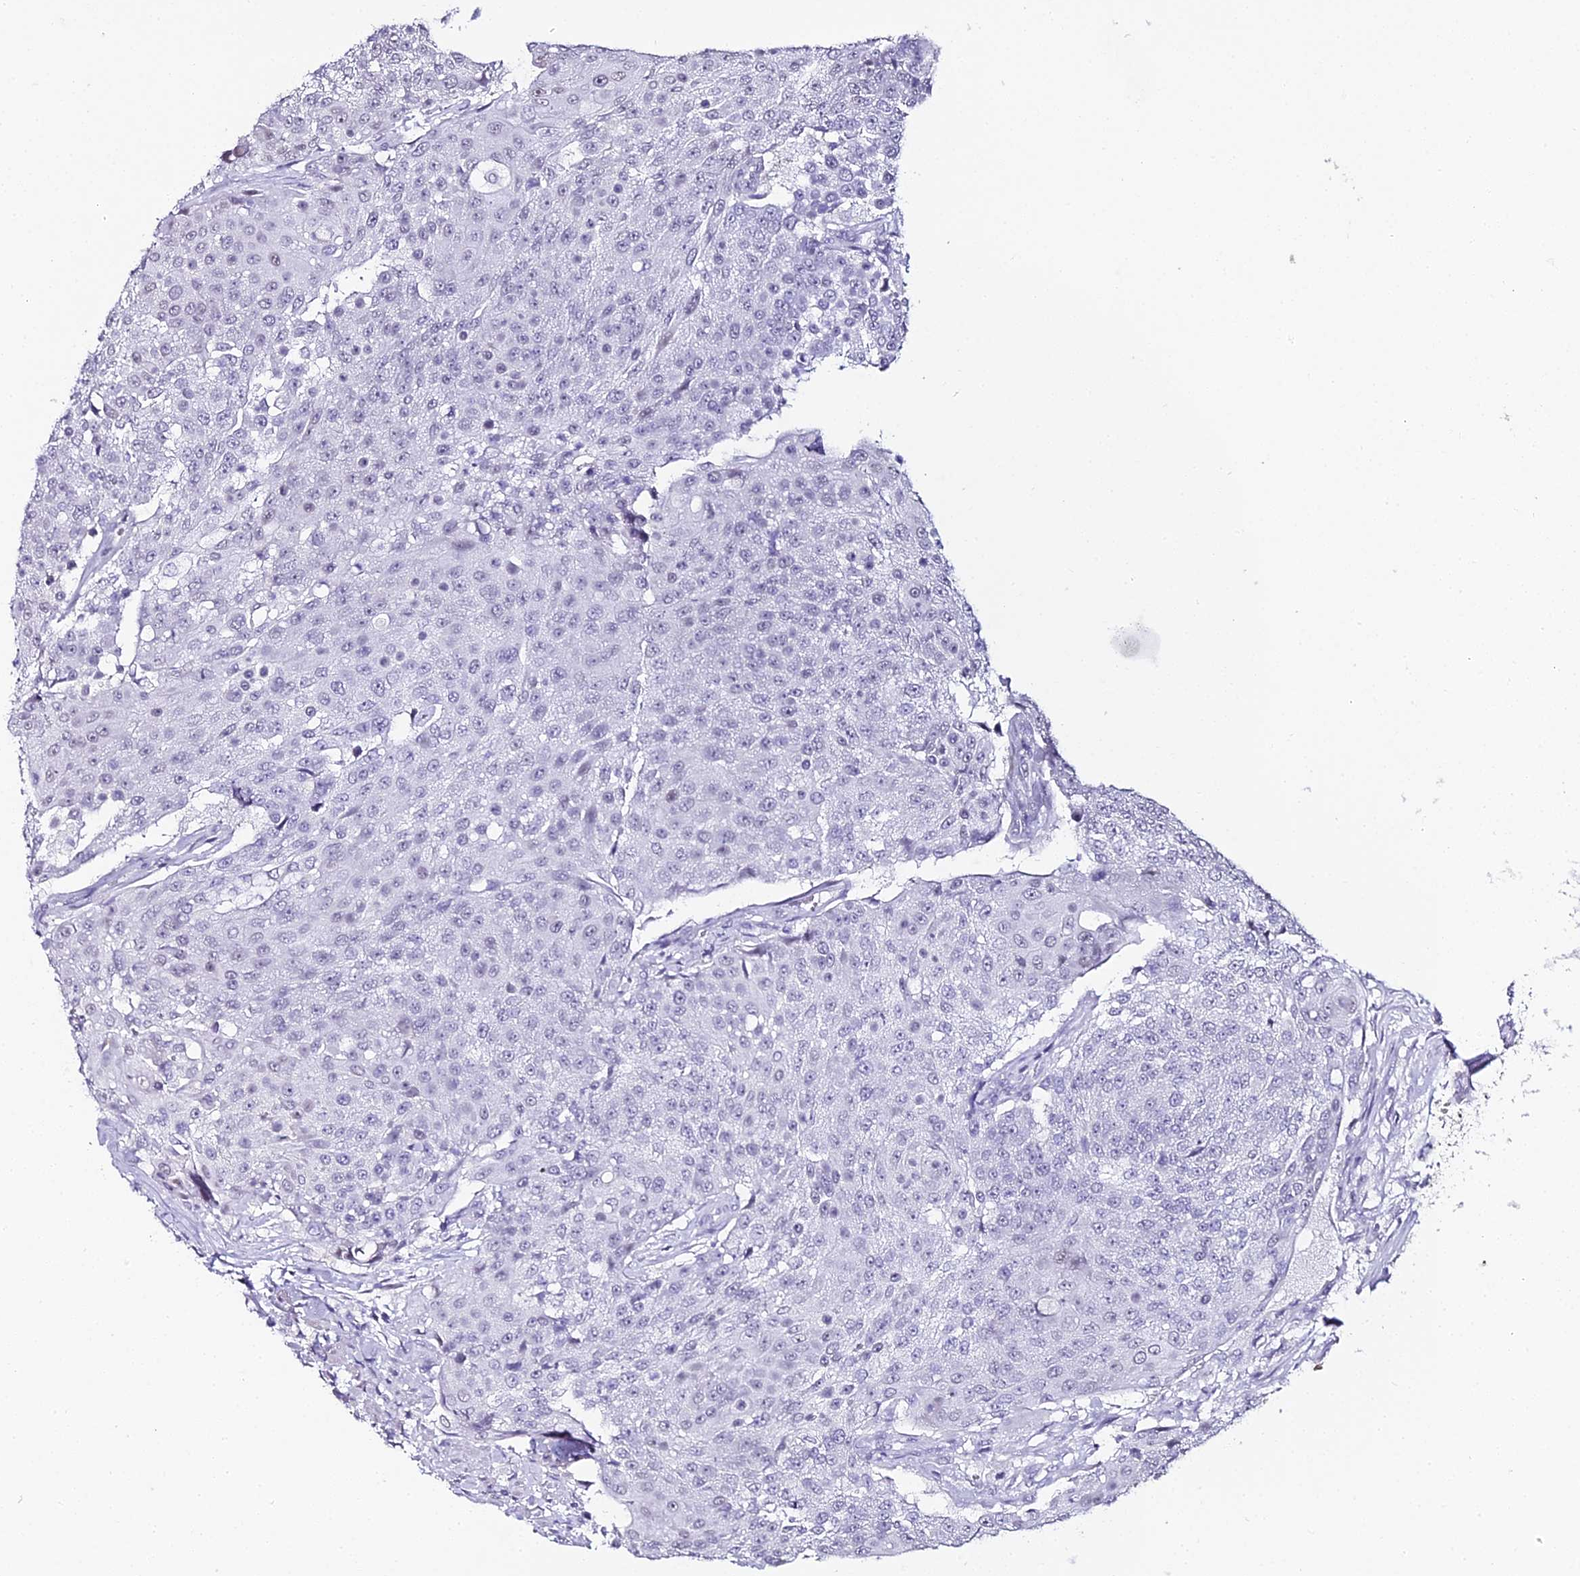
{"staining": {"intensity": "negative", "quantity": "none", "location": "none"}, "tissue": "urothelial cancer", "cell_type": "Tumor cells", "image_type": "cancer", "snomed": [{"axis": "morphology", "description": "Urothelial carcinoma, High grade"}, {"axis": "topography", "description": "Urinary bladder"}], "caption": "IHC micrograph of human urothelial carcinoma (high-grade) stained for a protein (brown), which demonstrates no expression in tumor cells.", "gene": "ABHD14A-ACY1", "patient": {"sex": "female", "age": 63}}